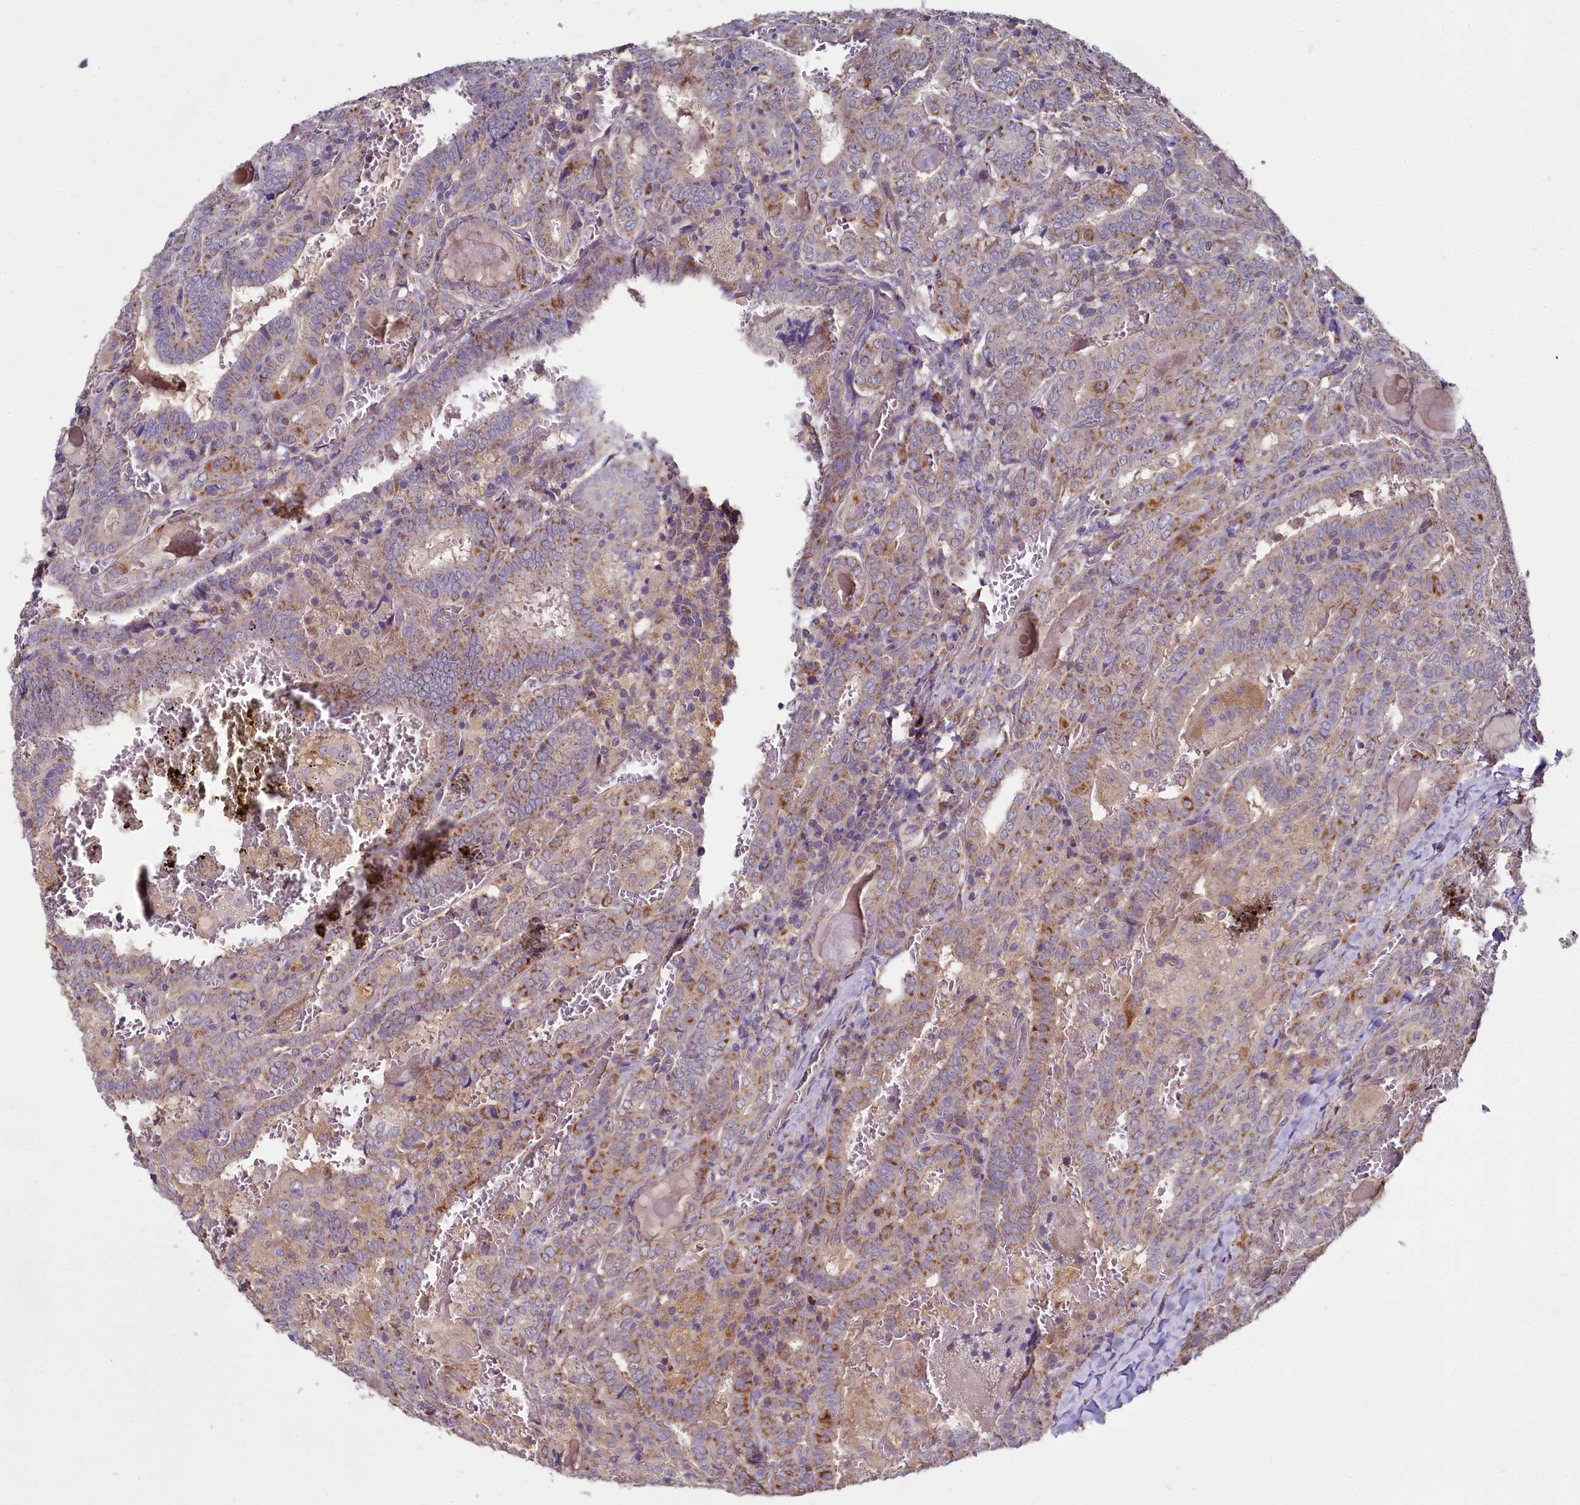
{"staining": {"intensity": "weak", "quantity": "25%-75%", "location": "cytoplasmic/membranous"}, "tissue": "thyroid cancer", "cell_type": "Tumor cells", "image_type": "cancer", "snomed": [{"axis": "morphology", "description": "Papillary adenocarcinoma, NOS"}, {"axis": "topography", "description": "Thyroid gland"}], "caption": "Immunohistochemical staining of human thyroid papillary adenocarcinoma exhibits weak cytoplasmic/membranous protein expression in about 25%-75% of tumor cells.", "gene": "MRPL57", "patient": {"sex": "female", "age": 72}}